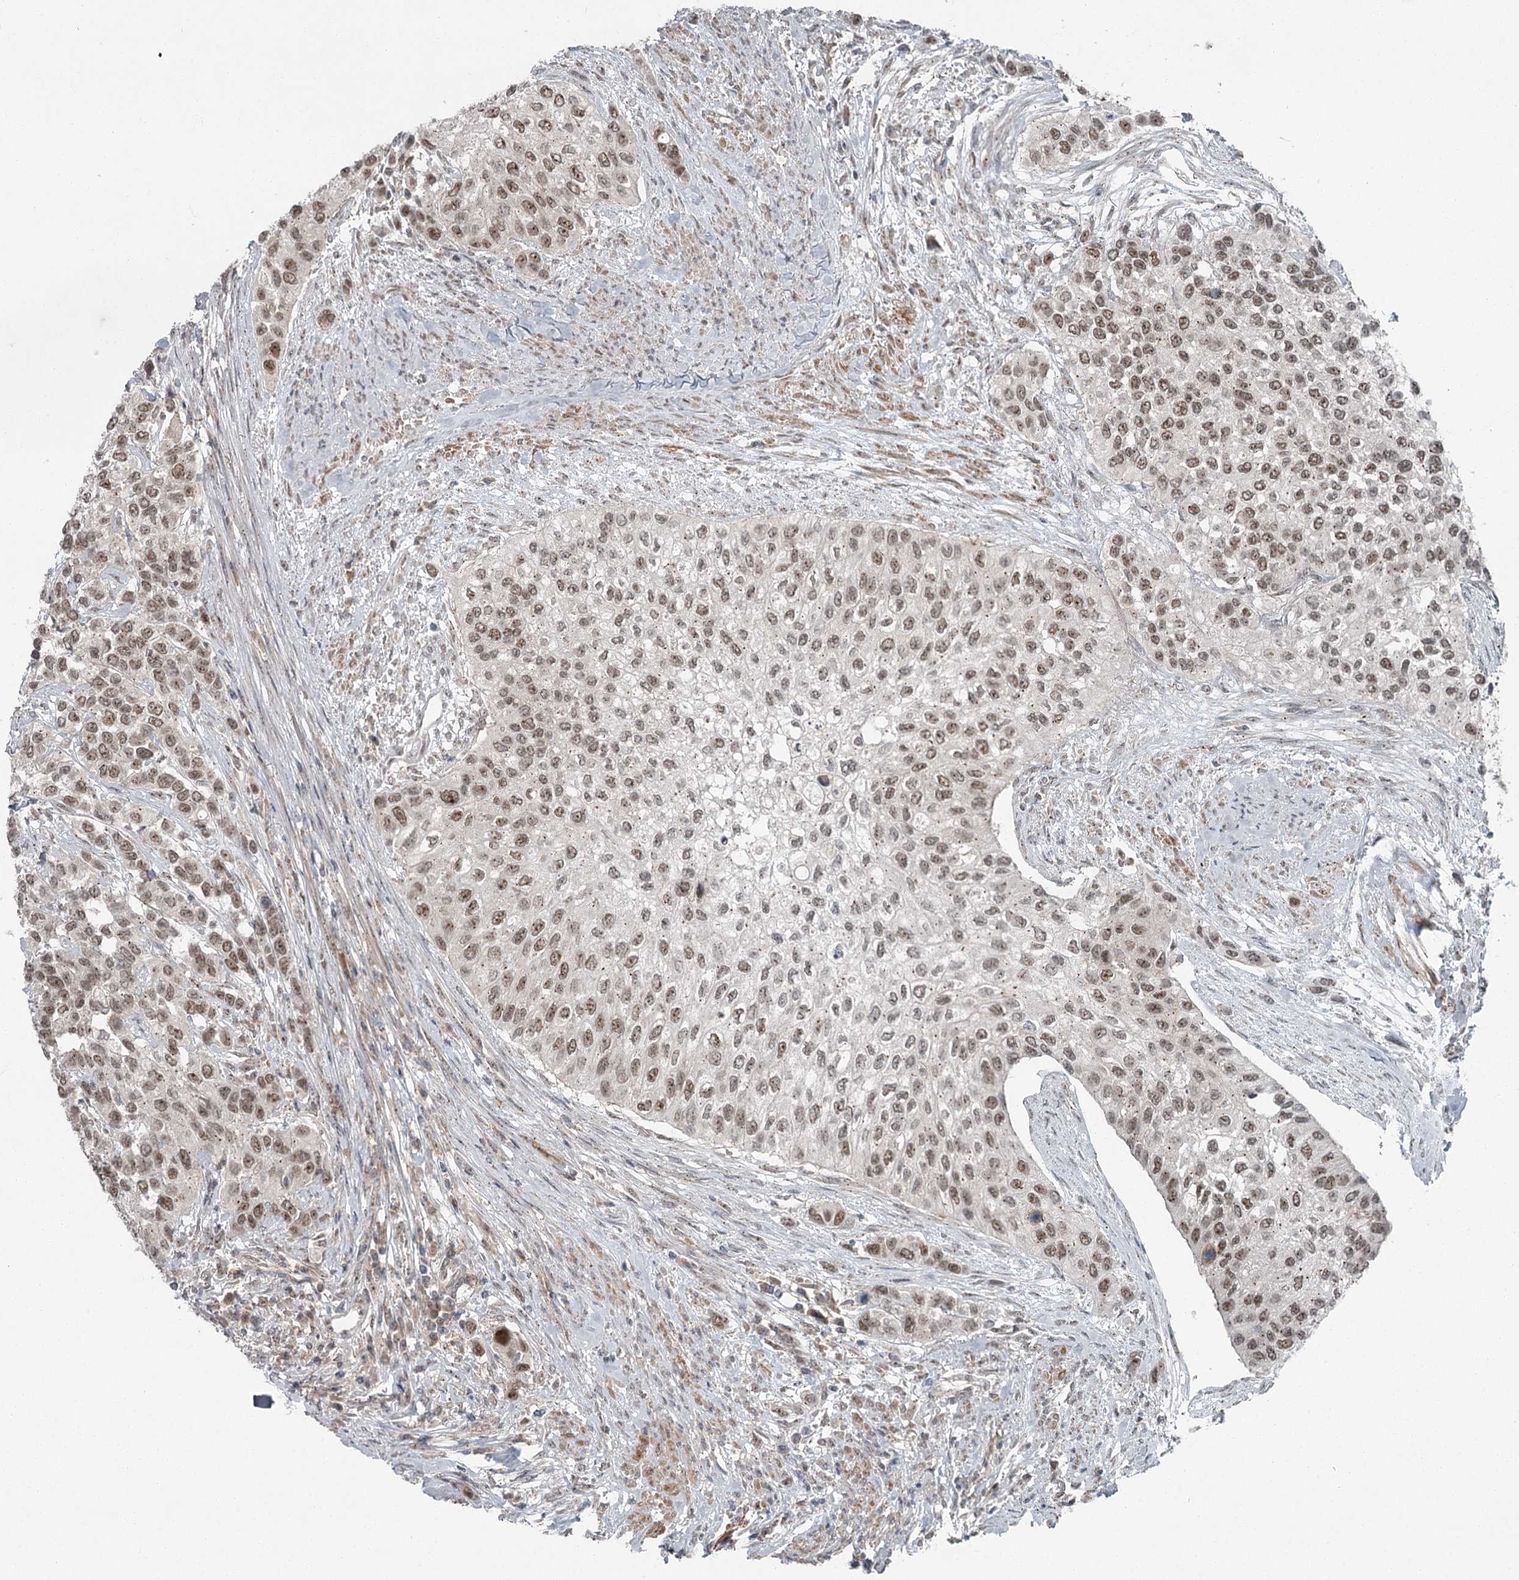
{"staining": {"intensity": "moderate", "quantity": ">75%", "location": "nuclear"}, "tissue": "urothelial cancer", "cell_type": "Tumor cells", "image_type": "cancer", "snomed": [{"axis": "morphology", "description": "Normal tissue, NOS"}, {"axis": "morphology", "description": "Urothelial carcinoma, High grade"}, {"axis": "topography", "description": "Vascular tissue"}, {"axis": "topography", "description": "Urinary bladder"}], "caption": "Immunohistochemistry (IHC) (DAB) staining of high-grade urothelial carcinoma reveals moderate nuclear protein expression in approximately >75% of tumor cells.", "gene": "EXOSC1", "patient": {"sex": "female", "age": 56}}